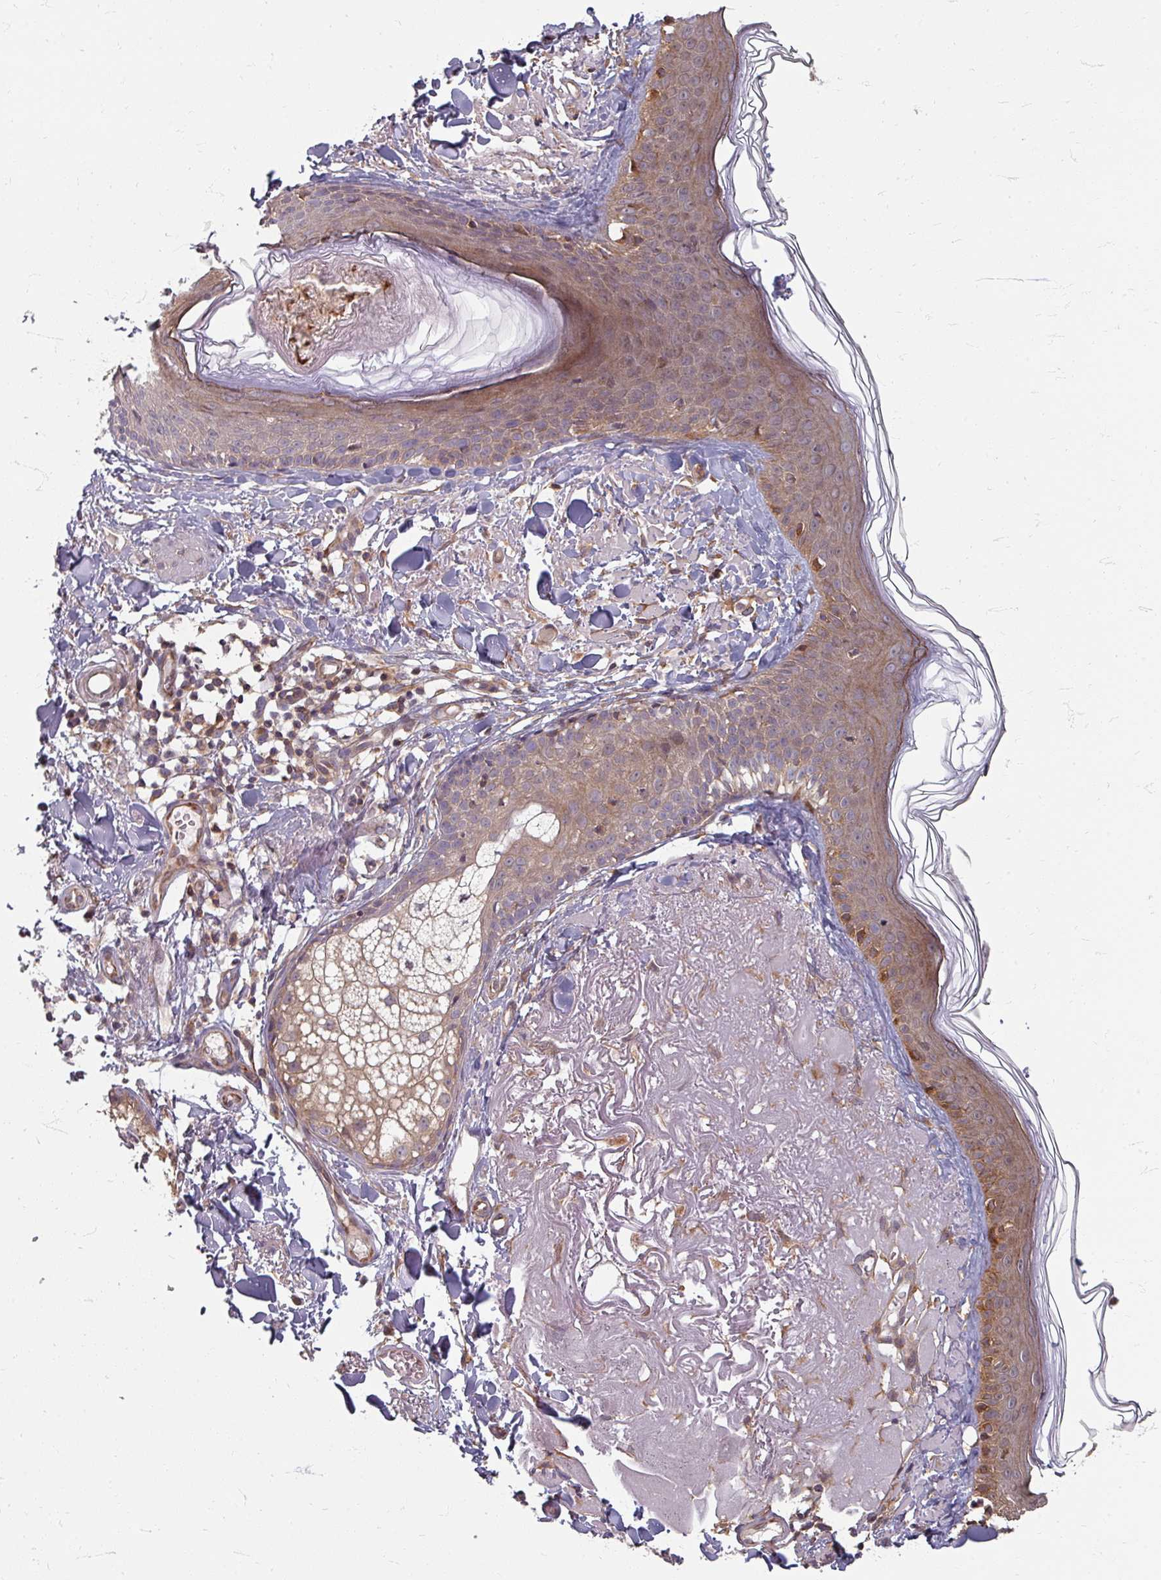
{"staining": {"intensity": "weak", "quantity": "25%-75%", "location": "cytoplasmic/membranous"}, "tissue": "skin", "cell_type": "Fibroblasts", "image_type": "normal", "snomed": [{"axis": "morphology", "description": "Normal tissue, NOS"}, {"axis": "morphology", "description": "Malignant melanoma, NOS"}, {"axis": "topography", "description": "Skin"}], "caption": "Fibroblasts reveal weak cytoplasmic/membranous positivity in approximately 25%-75% of cells in unremarkable skin.", "gene": "STAM", "patient": {"sex": "male", "age": 80}}